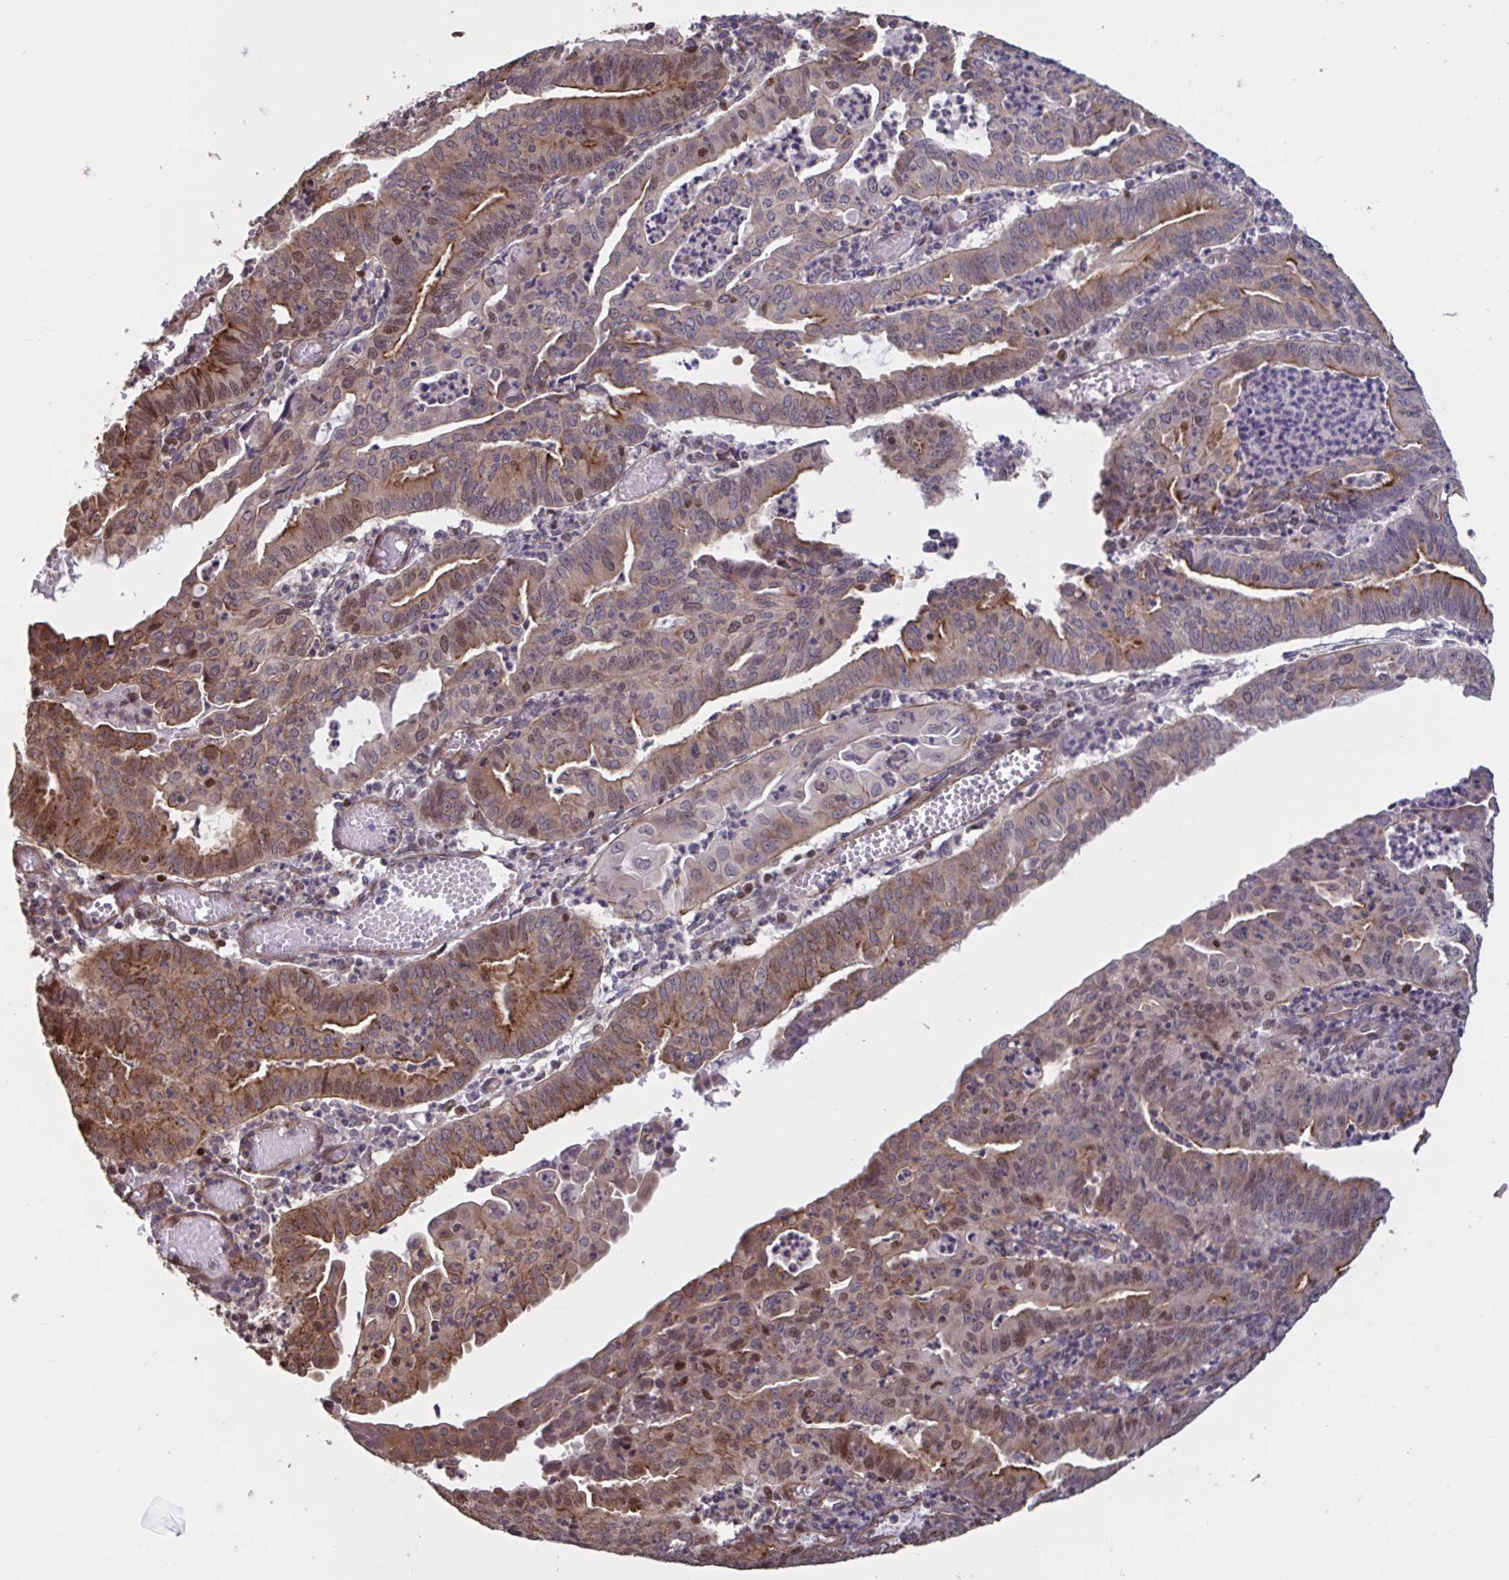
{"staining": {"intensity": "moderate", "quantity": "25%-75%", "location": "cytoplasmic/membranous,nuclear"}, "tissue": "endometrial cancer", "cell_type": "Tumor cells", "image_type": "cancer", "snomed": [{"axis": "morphology", "description": "Adenocarcinoma, NOS"}, {"axis": "topography", "description": "Endometrium"}], "caption": "Adenocarcinoma (endometrial) stained for a protein demonstrates moderate cytoplasmic/membranous and nuclear positivity in tumor cells.", "gene": "IPO5", "patient": {"sex": "female", "age": 60}}